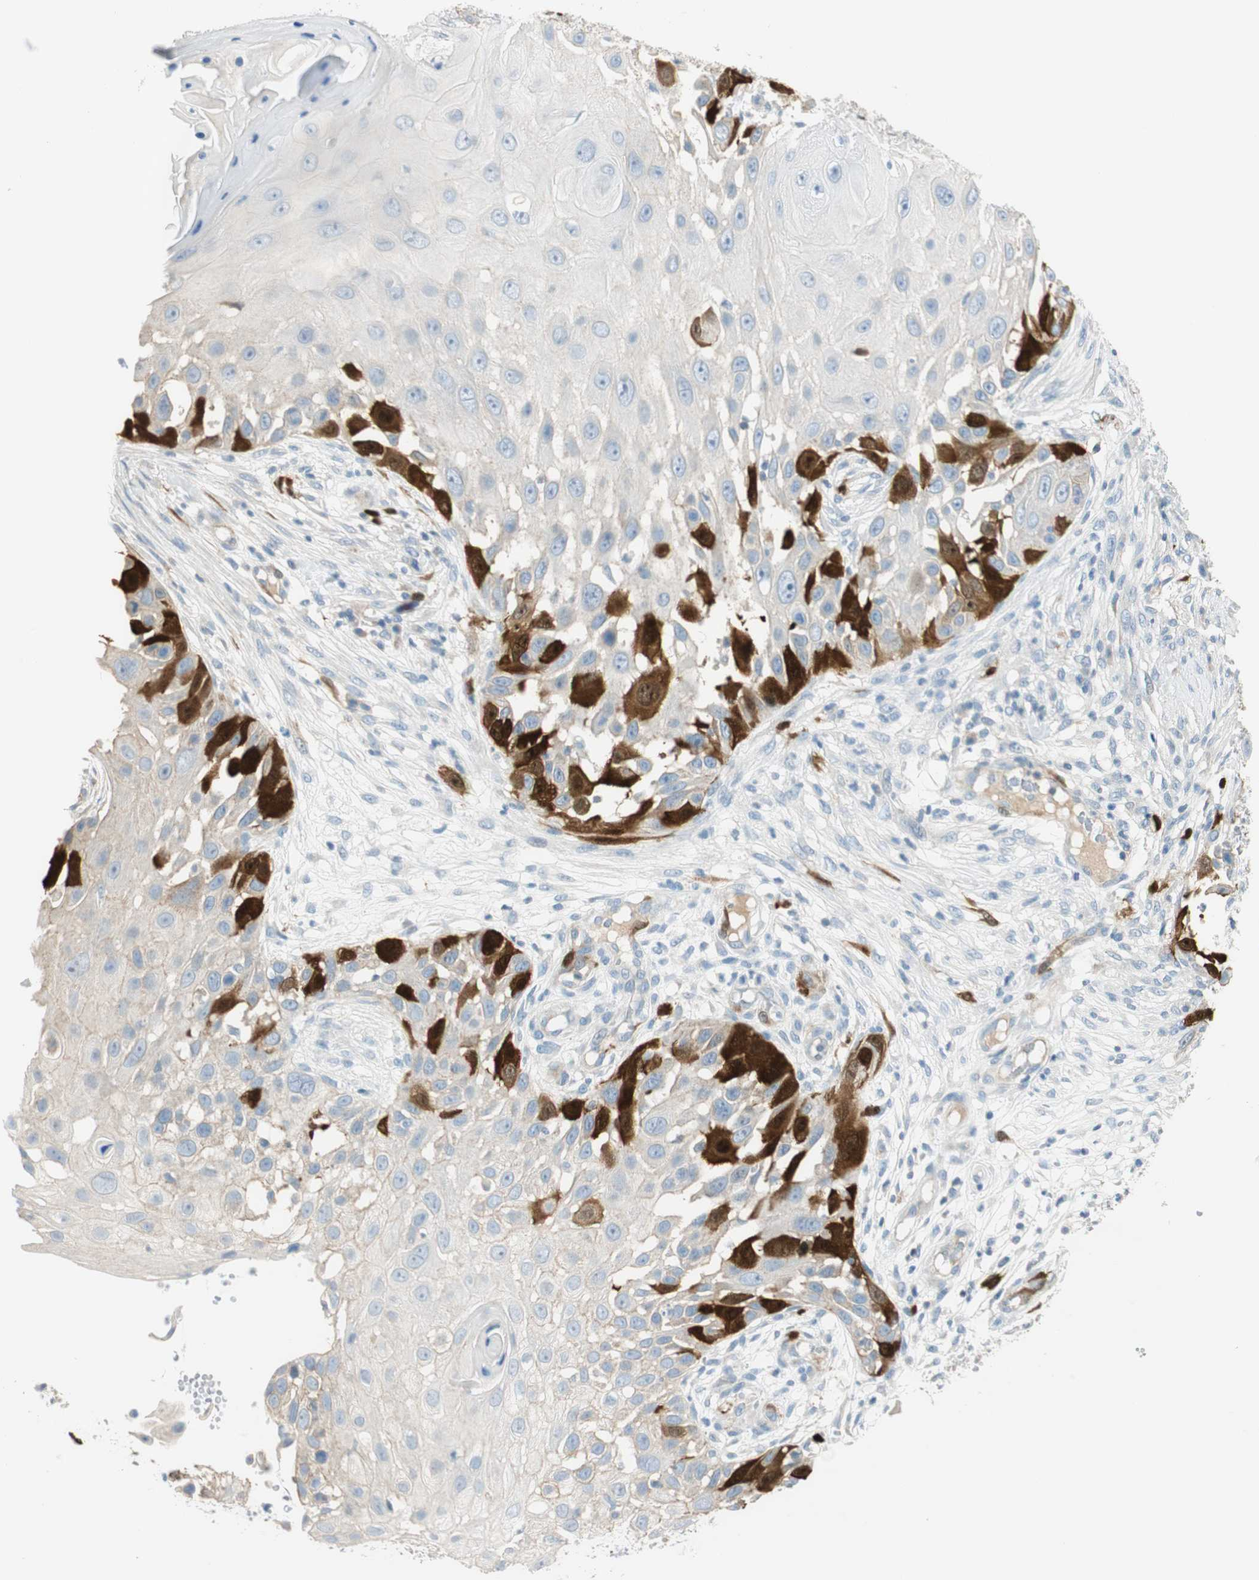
{"staining": {"intensity": "strong", "quantity": "<25%", "location": "cytoplasmic/membranous,nuclear"}, "tissue": "skin cancer", "cell_type": "Tumor cells", "image_type": "cancer", "snomed": [{"axis": "morphology", "description": "Squamous cell carcinoma, NOS"}, {"axis": "topography", "description": "Skin"}], "caption": "Brown immunohistochemical staining in human skin squamous cell carcinoma exhibits strong cytoplasmic/membranous and nuclear staining in approximately <25% of tumor cells.", "gene": "PTTG1", "patient": {"sex": "female", "age": 44}}